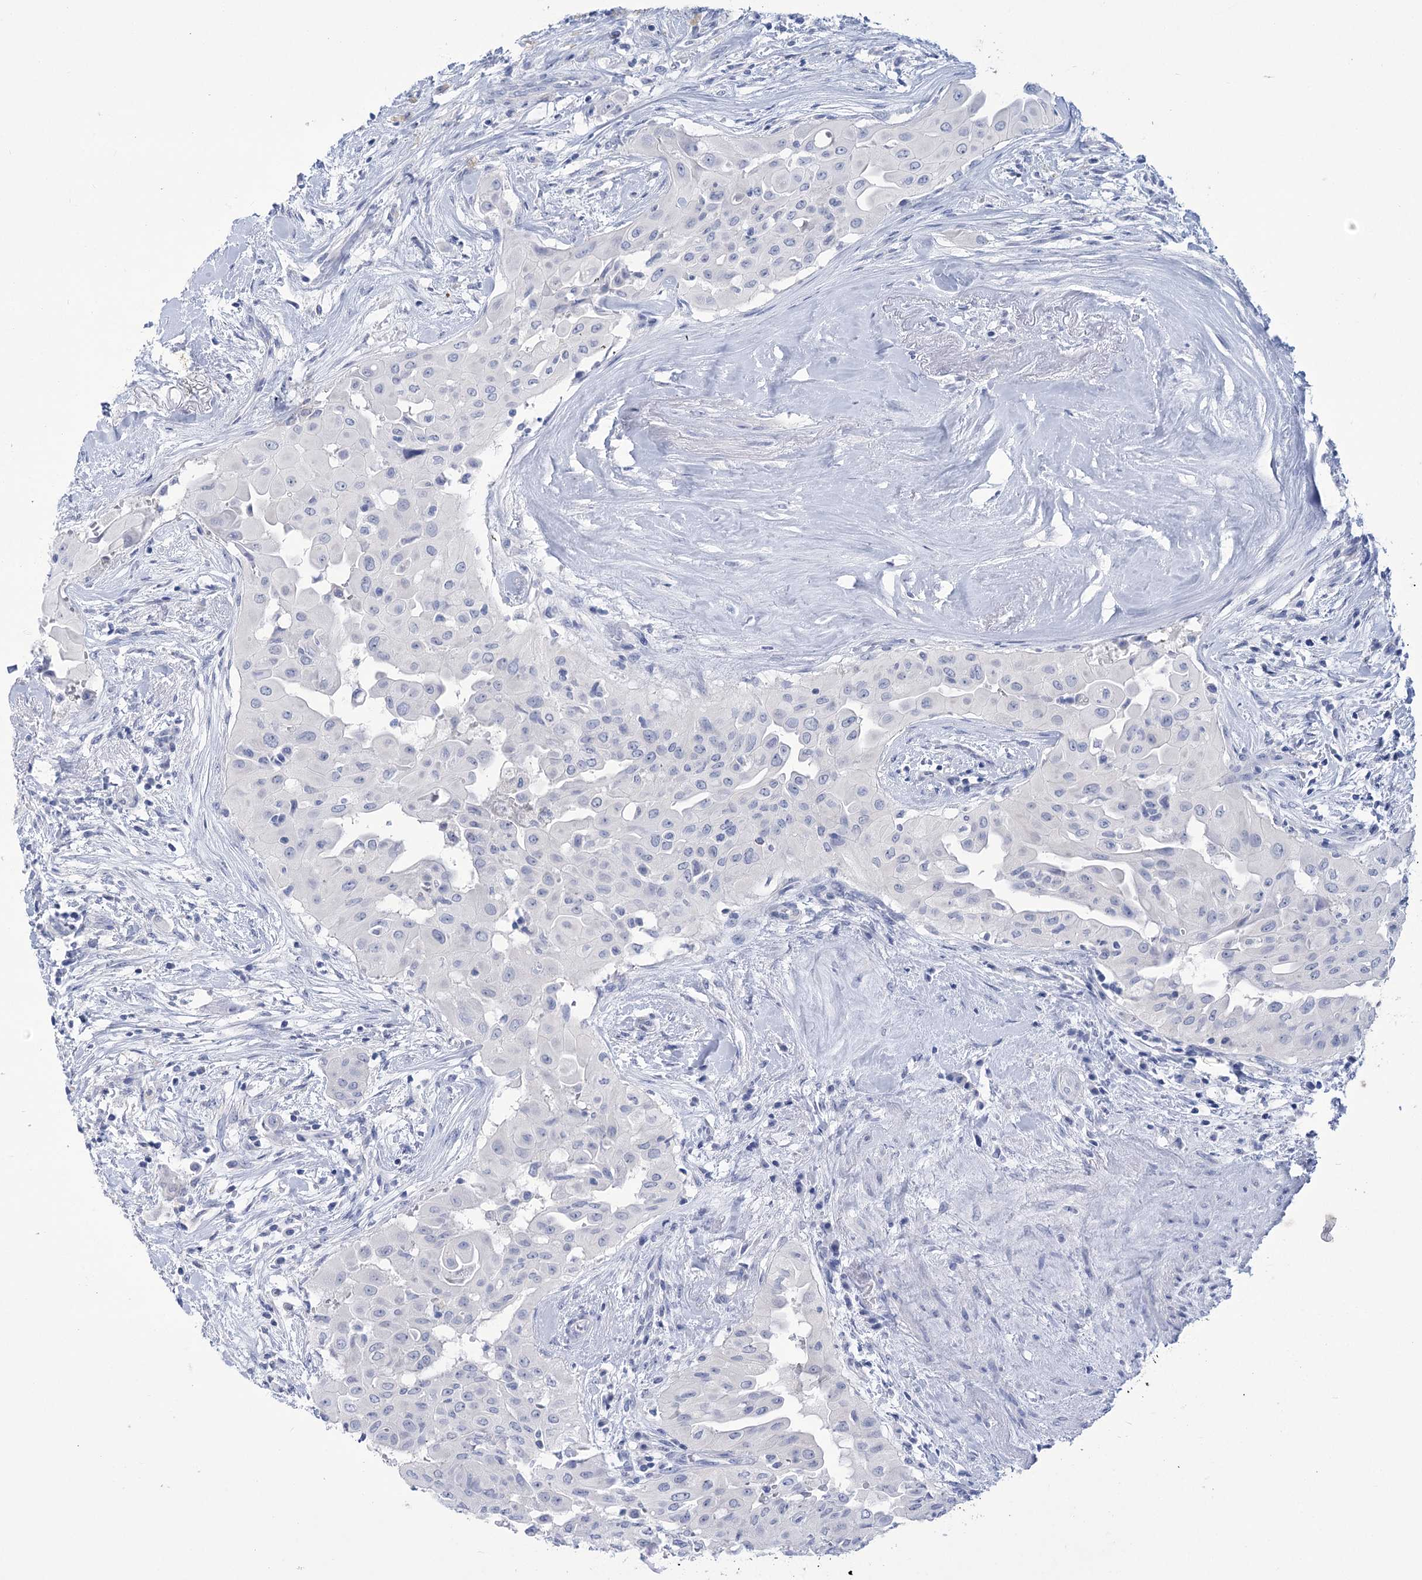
{"staining": {"intensity": "negative", "quantity": "none", "location": "none"}, "tissue": "thyroid cancer", "cell_type": "Tumor cells", "image_type": "cancer", "snomed": [{"axis": "morphology", "description": "Papillary adenocarcinoma, NOS"}, {"axis": "topography", "description": "Thyroid gland"}], "caption": "Papillary adenocarcinoma (thyroid) was stained to show a protein in brown. There is no significant expression in tumor cells. (Brightfield microscopy of DAB immunohistochemistry (IHC) at high magnification).", "gene": "PBLD", "patient": {"sex": "female", "age": 59}}